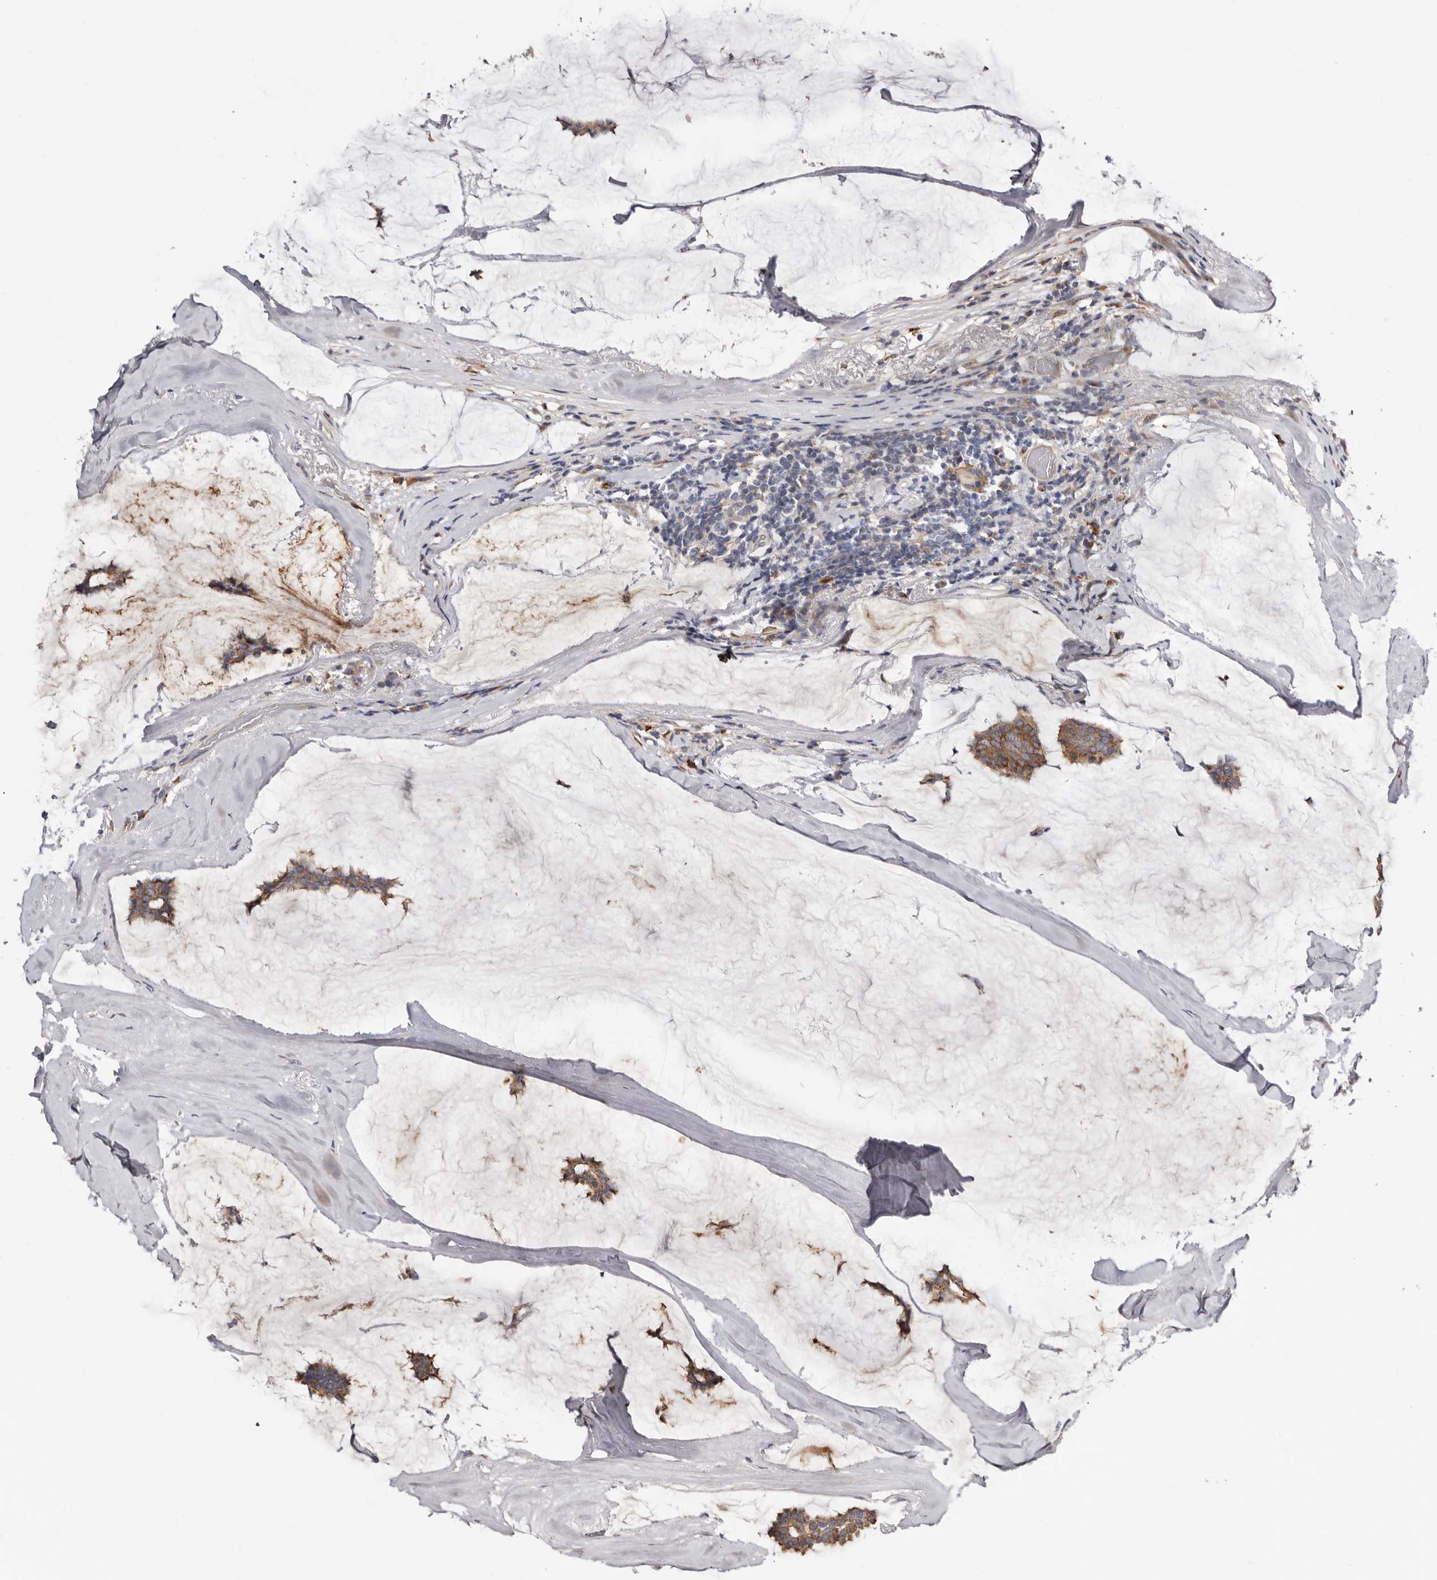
{"staining": {"intensity": "moderate", "quantity": ">75%", "location": "cytoplasmic/membranous"}, "tissue": "breast cancer", "cell_type": "Tumor cells", "image_type": "cancer", "snomed": [{"axis": "morphology", "description": "Duct carcinoma"}, {"axis": "topography", "description": "Breast"}], "caption": "This micrograph exhibits immunohistochemistry (IHC) staining of infiltrating ductal carcinoma (breast), with medium moderate cytoplasmic/membranous expression in approximately >75% of tumor cells.", "gene": "ASIC5", "patient": {"sex": "female", "age": 93}}